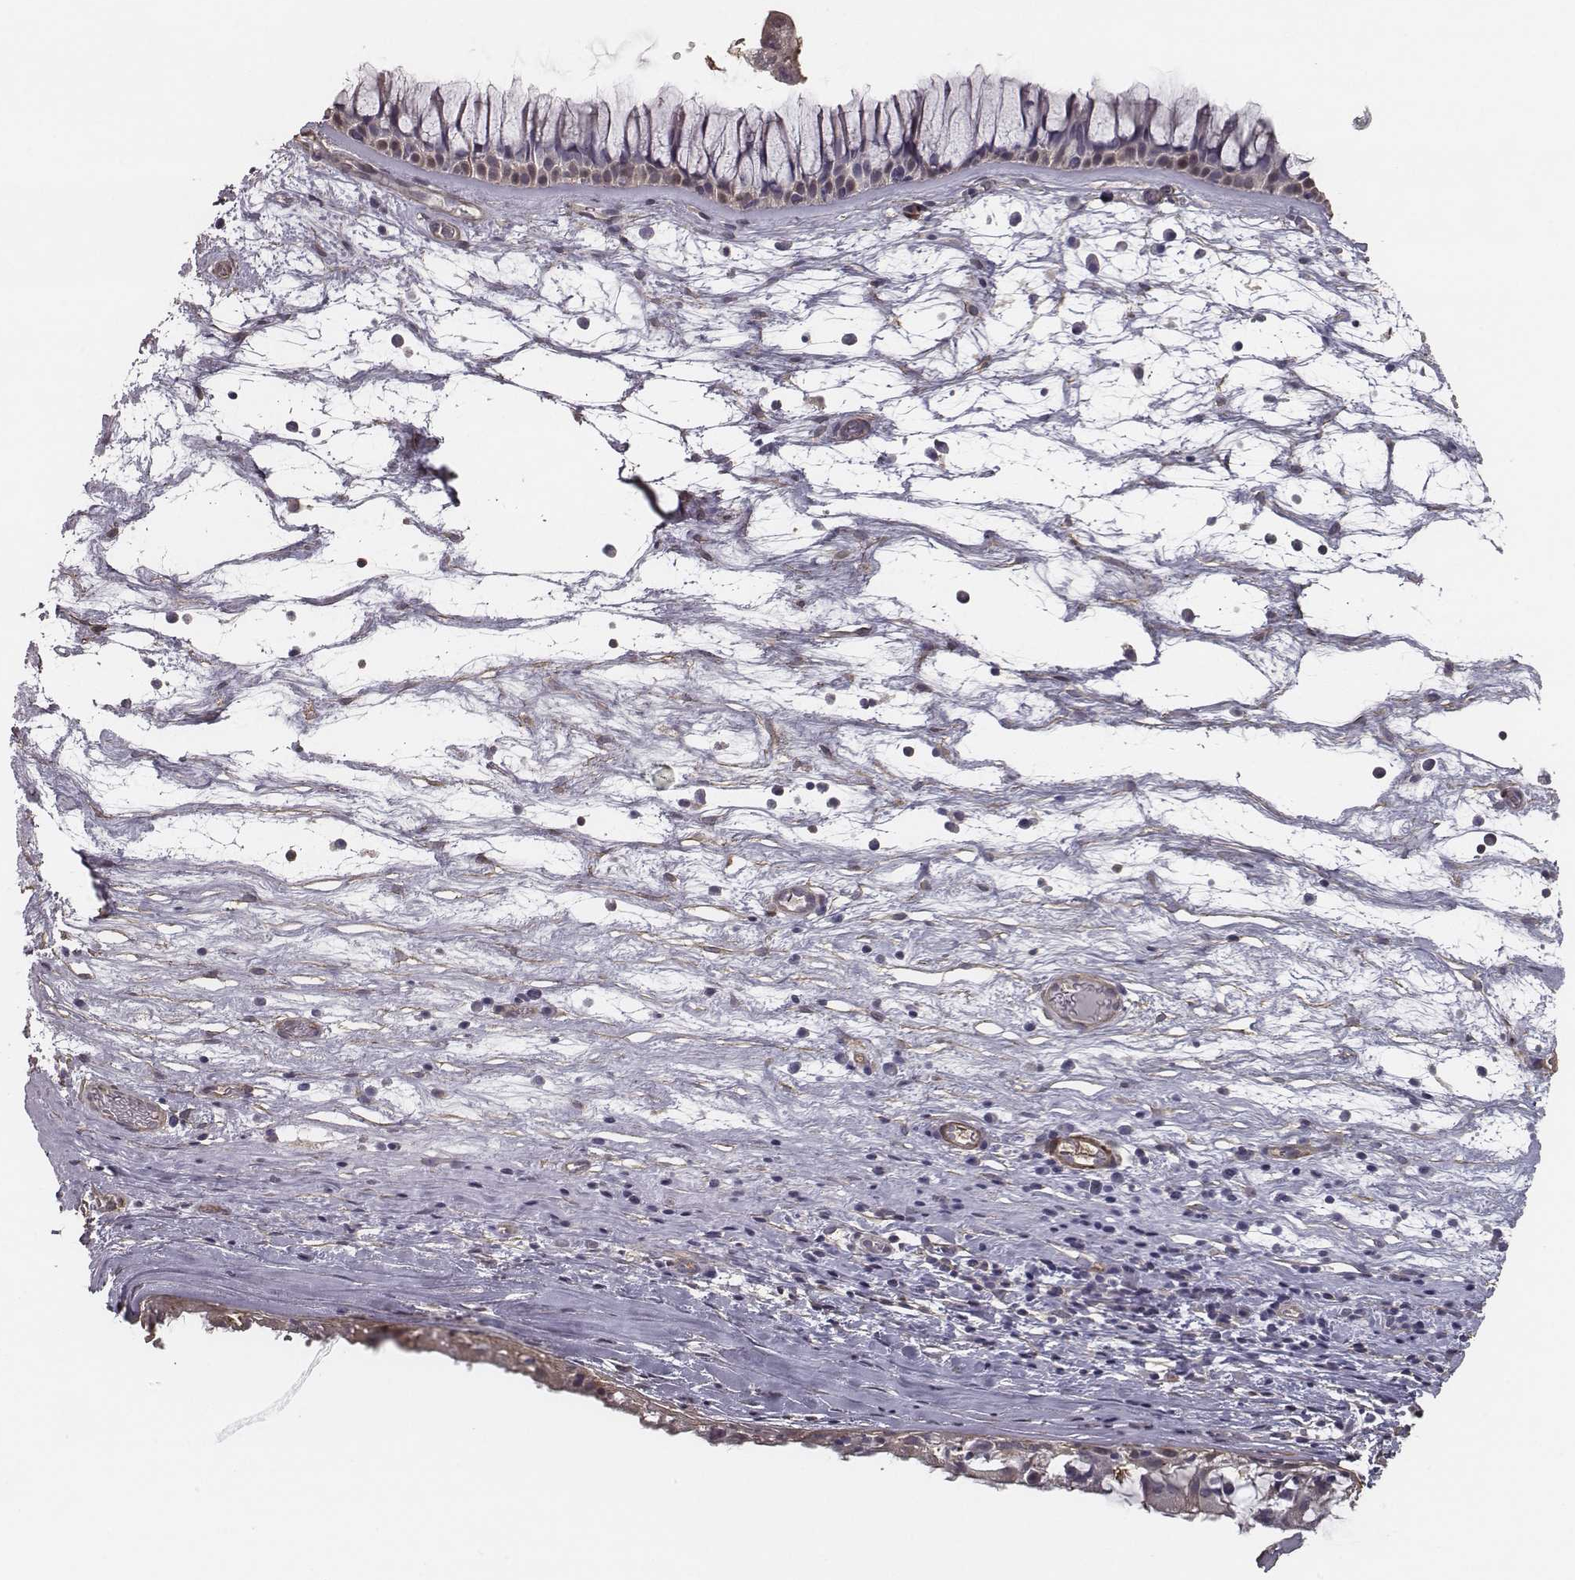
{"staining": {"intensity": "weak", "quantity": ">75%", "location": "cytoplasmic/membranous"}, "tissue": "nasopharynx", "cell_type": "Respiratory epithelial cells", "image_type": "normal", "snomed": [{"axis": "morphology", "description": "Normal tissue, NOS"}, {"axis": "topography", "description": "Nasopharynx"}], "caption": "This image reveals immunohistochemistry (IHC) staining of unremarkable nasopharynx, with low weak cytoplasmic/membranous expression in about >75% of respiratory epithelial cells.", "gene": "ISYNA1", "patient": {"sex": "male", "age": 74}}